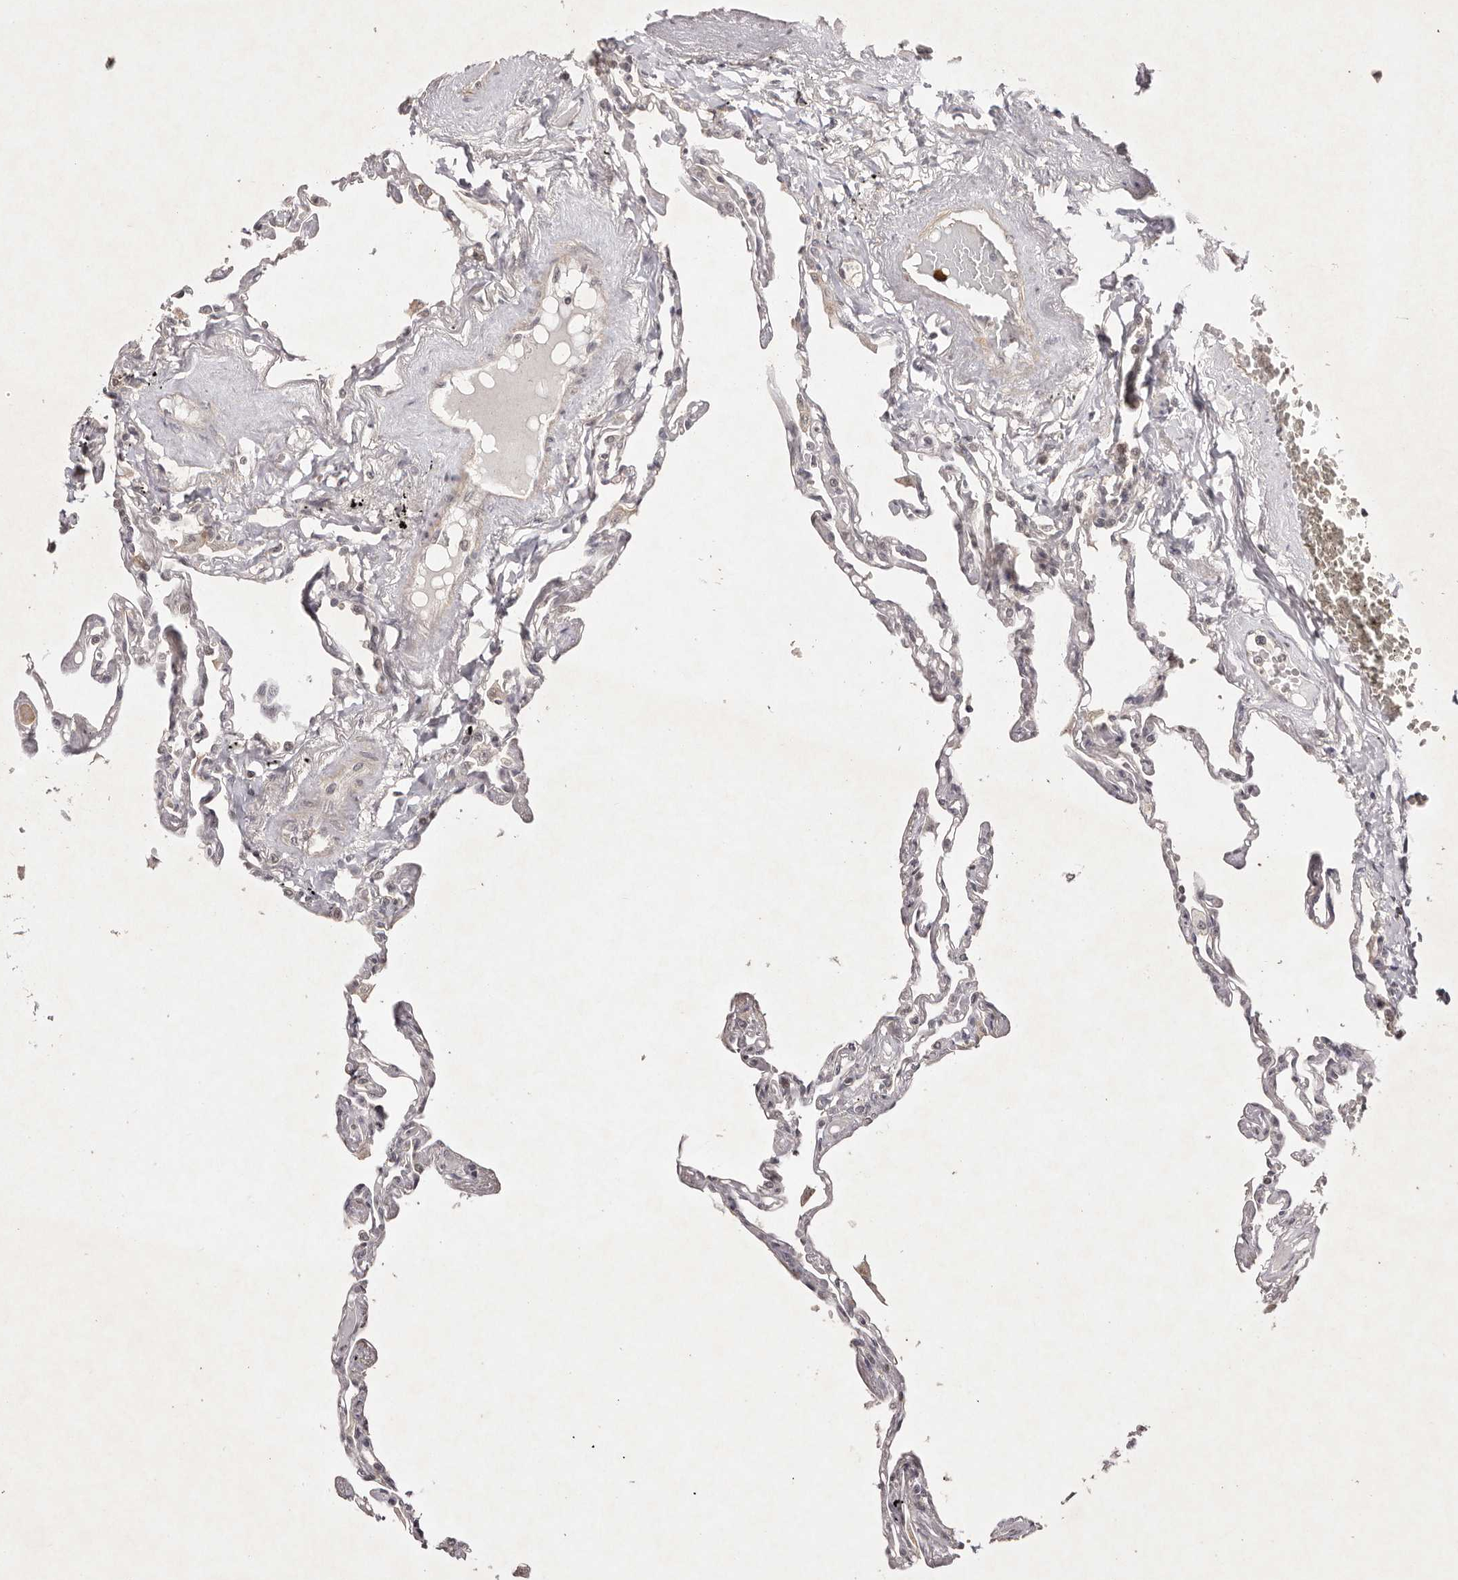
{"staining": {"intensity": "weak", "quantity": "25%-75%", "location": "cytoplasmic/membranous"}, "tissue": "lung", "cell_type": "Alveolar cells", "image_type": "normal", "snomed": [{"axis": "morphology", "description": "Normal tissue, NOS"}, {"axis": "topography", "description": "Lung"}], "caption": "The photomicrograph demonstrates a brown stain indicating the presence of a protein in the cytoplasmic/membranous of alveolar cells in lung.", "gene": "BUD31", "patient": {"sex": "female", "age": 67}}